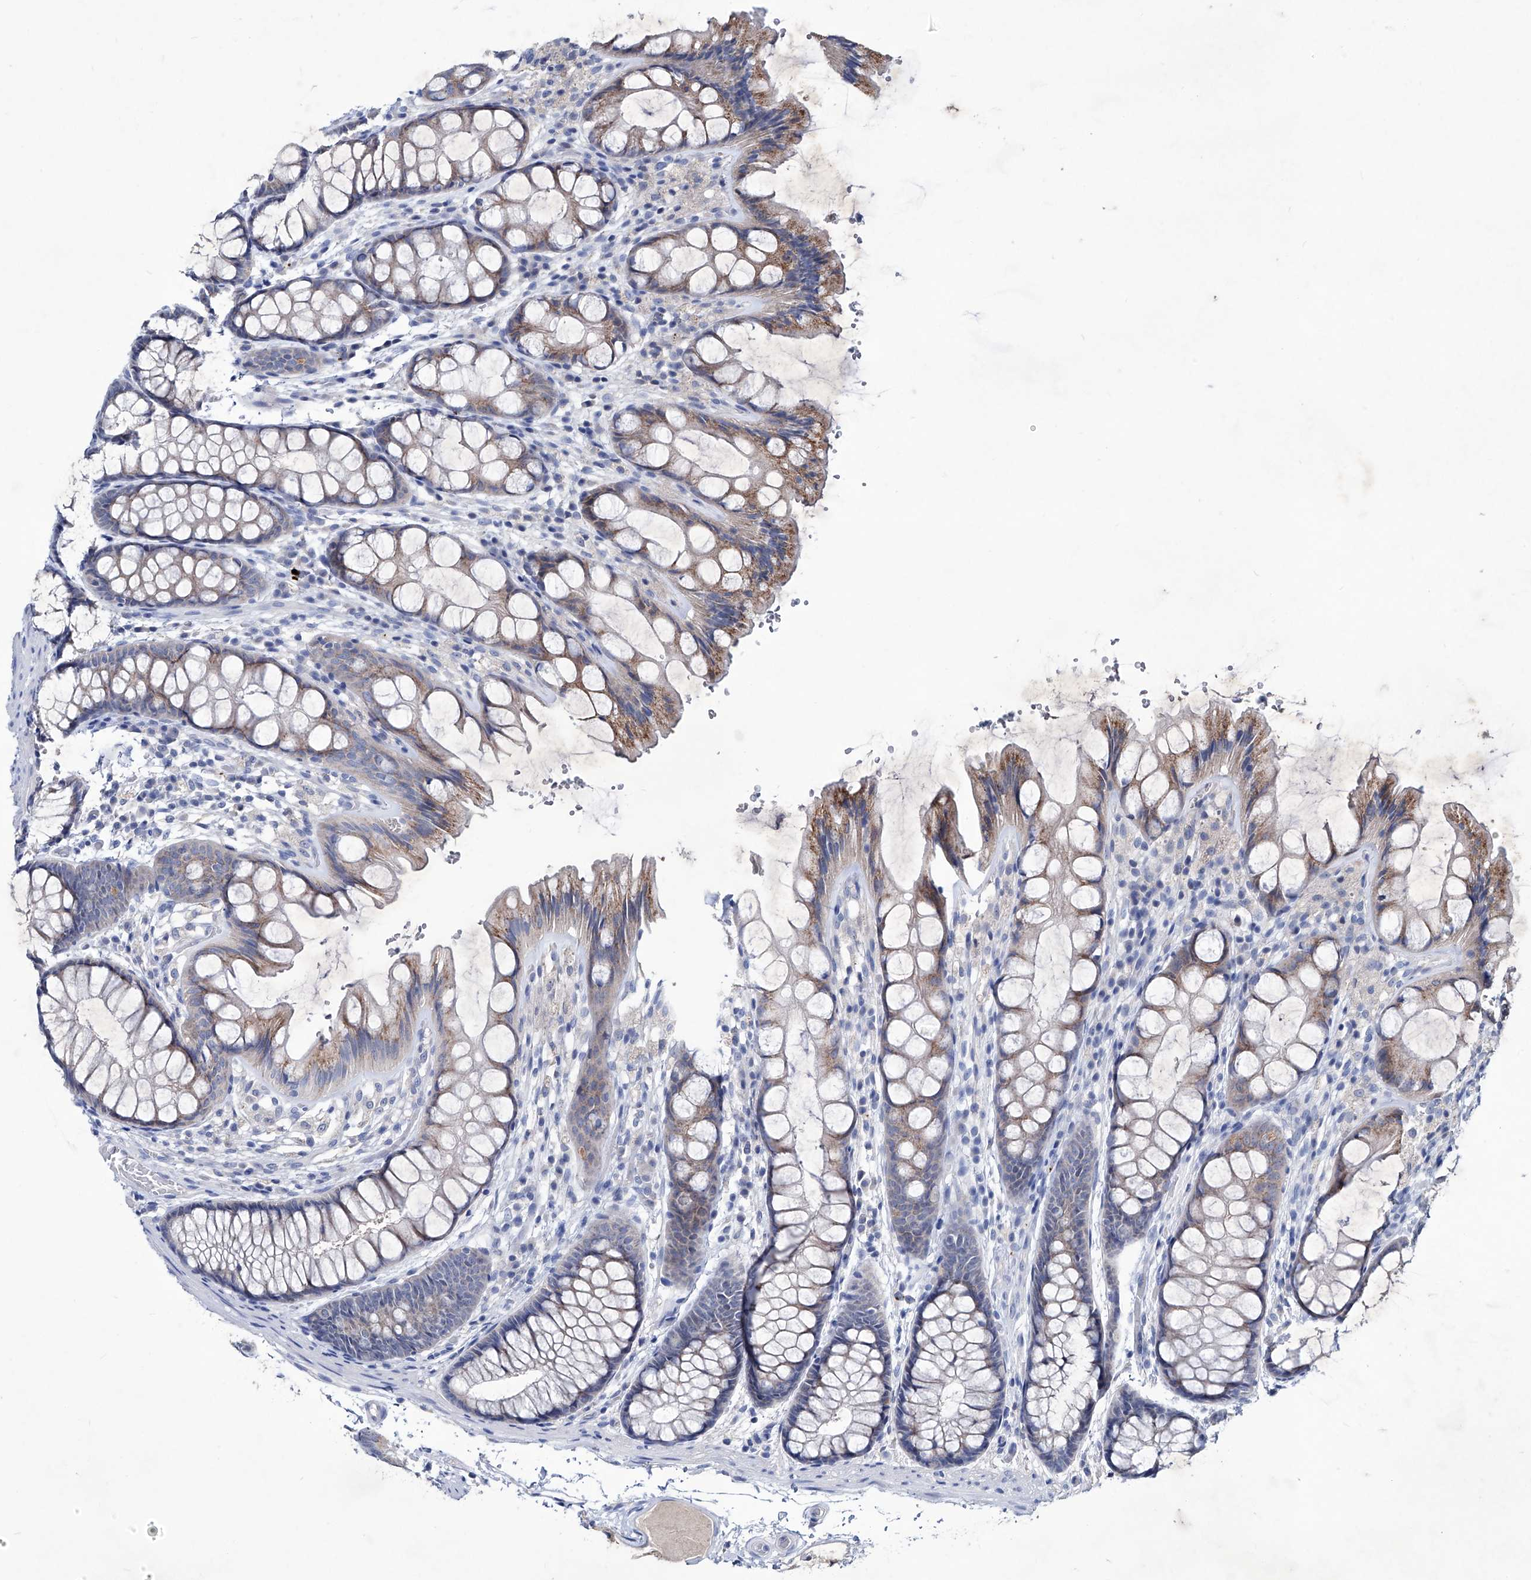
{"staining": {"intensity": "negative", "quantity": "none", "location": "none"}, "tissue": "colon", "cell_type": "Endothelial cells", "image_type": "normal", "snomed": [{"axis": "morphology", "description": "Normal tissue, NOS"}, {"axis": "topography", "description": "Colon"}], "caption": "Image shows no significant protein staining in endothelial cells of unremarkable colon.", "gene": "KLHL17", "patient": {"sex": "male", "age": 47}}